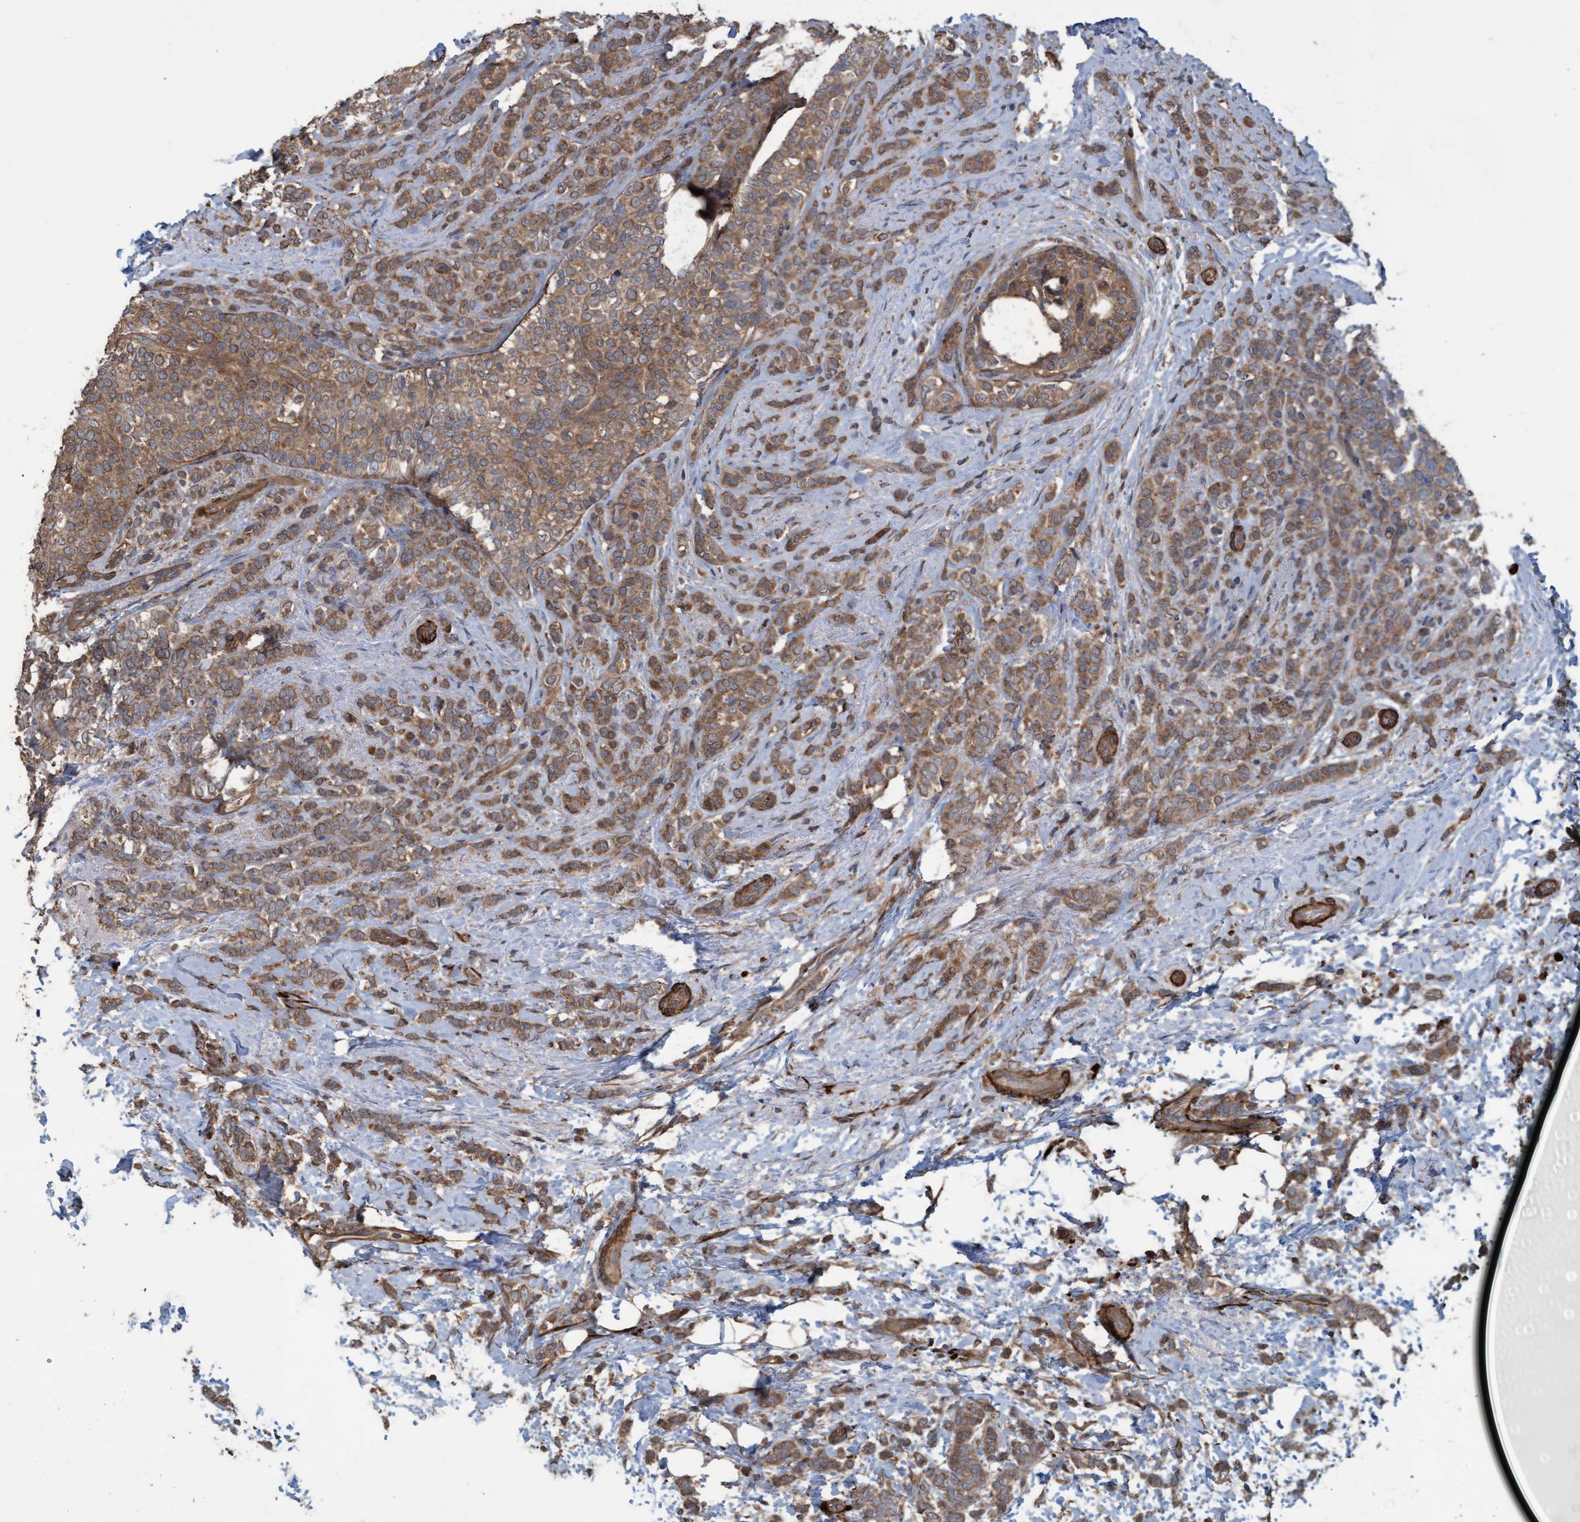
{"staining": {"intensity": "moderate", "quantity": ">75%", "location": "cytoplasmic/membranous"}, "tissue": "breast cancer", "cell_type": "Tumor cells", "image_type": "cancer", "snomed": [{"axis": "morphology", "description": "Lobular carcinoma"}, {"axis": "topography", "description": "Breast"}], "caption": "Human lobular carcinoma (breast) stained with a protein marker exhibits moderate staining in tumor cells.", "gene": "GGT6", "patient": {"sex": "female", "age": 50}}